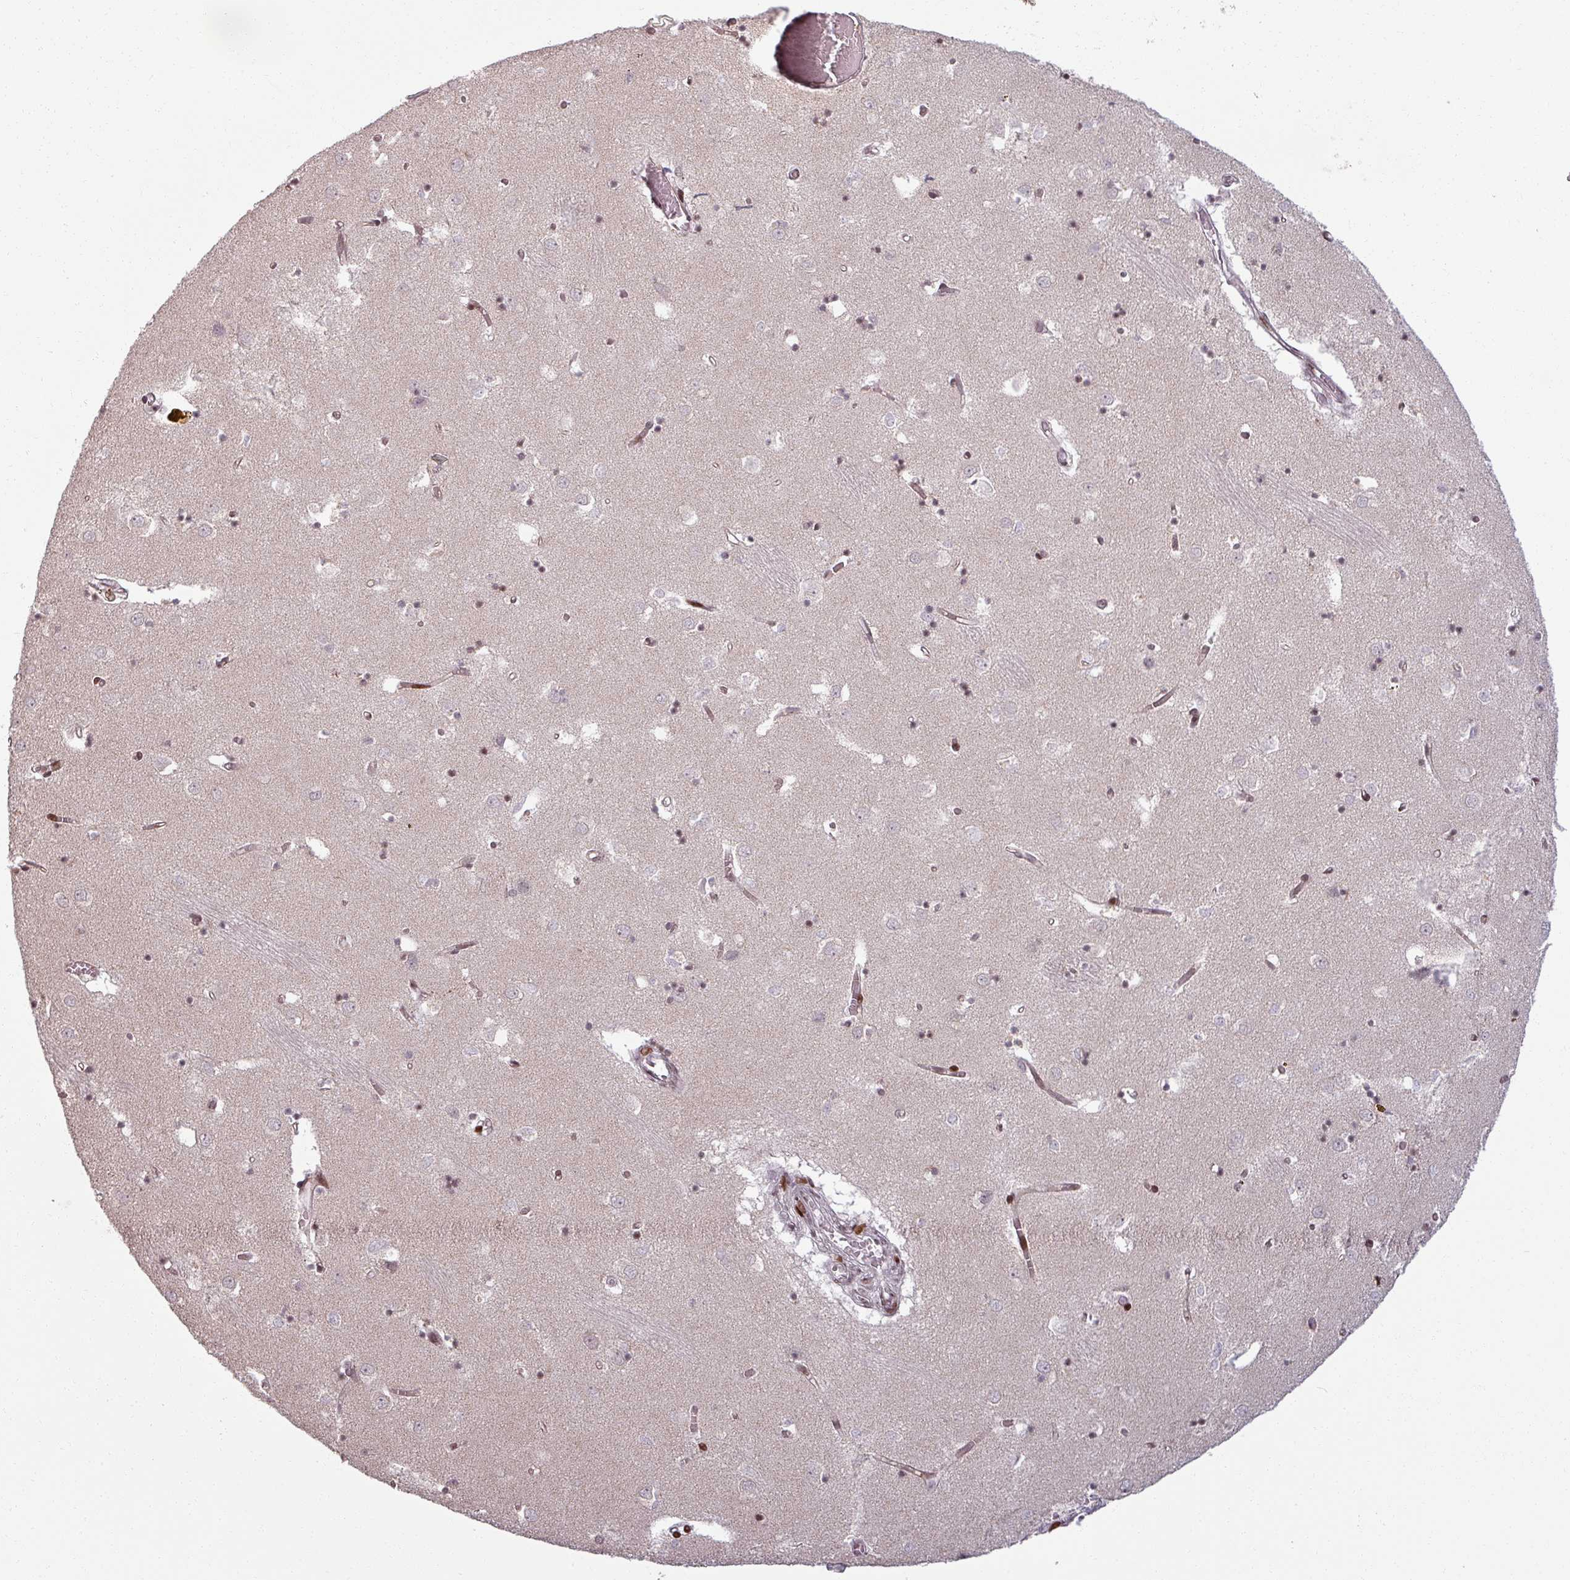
{"staining": {"intensity": "moderate", "quantity": "<25%", "location": "nuclear"}, "tissue": "caudate", "cell_type": "Glial cells", "image_type": "normal", "snomed": [{"axis": "morphology", "description": "Normal tissue, NOS"}, {"axis": "topography", "description": "Lateral ventricle wall"}], "caption": "Immunohistochemical staining of normal human caudate demonstrates low levels of moderate nuclear positivity in approximately <25% of glial cells.", "gene": "NCOR1", "patient": {"sex": "male", "age": 70}}